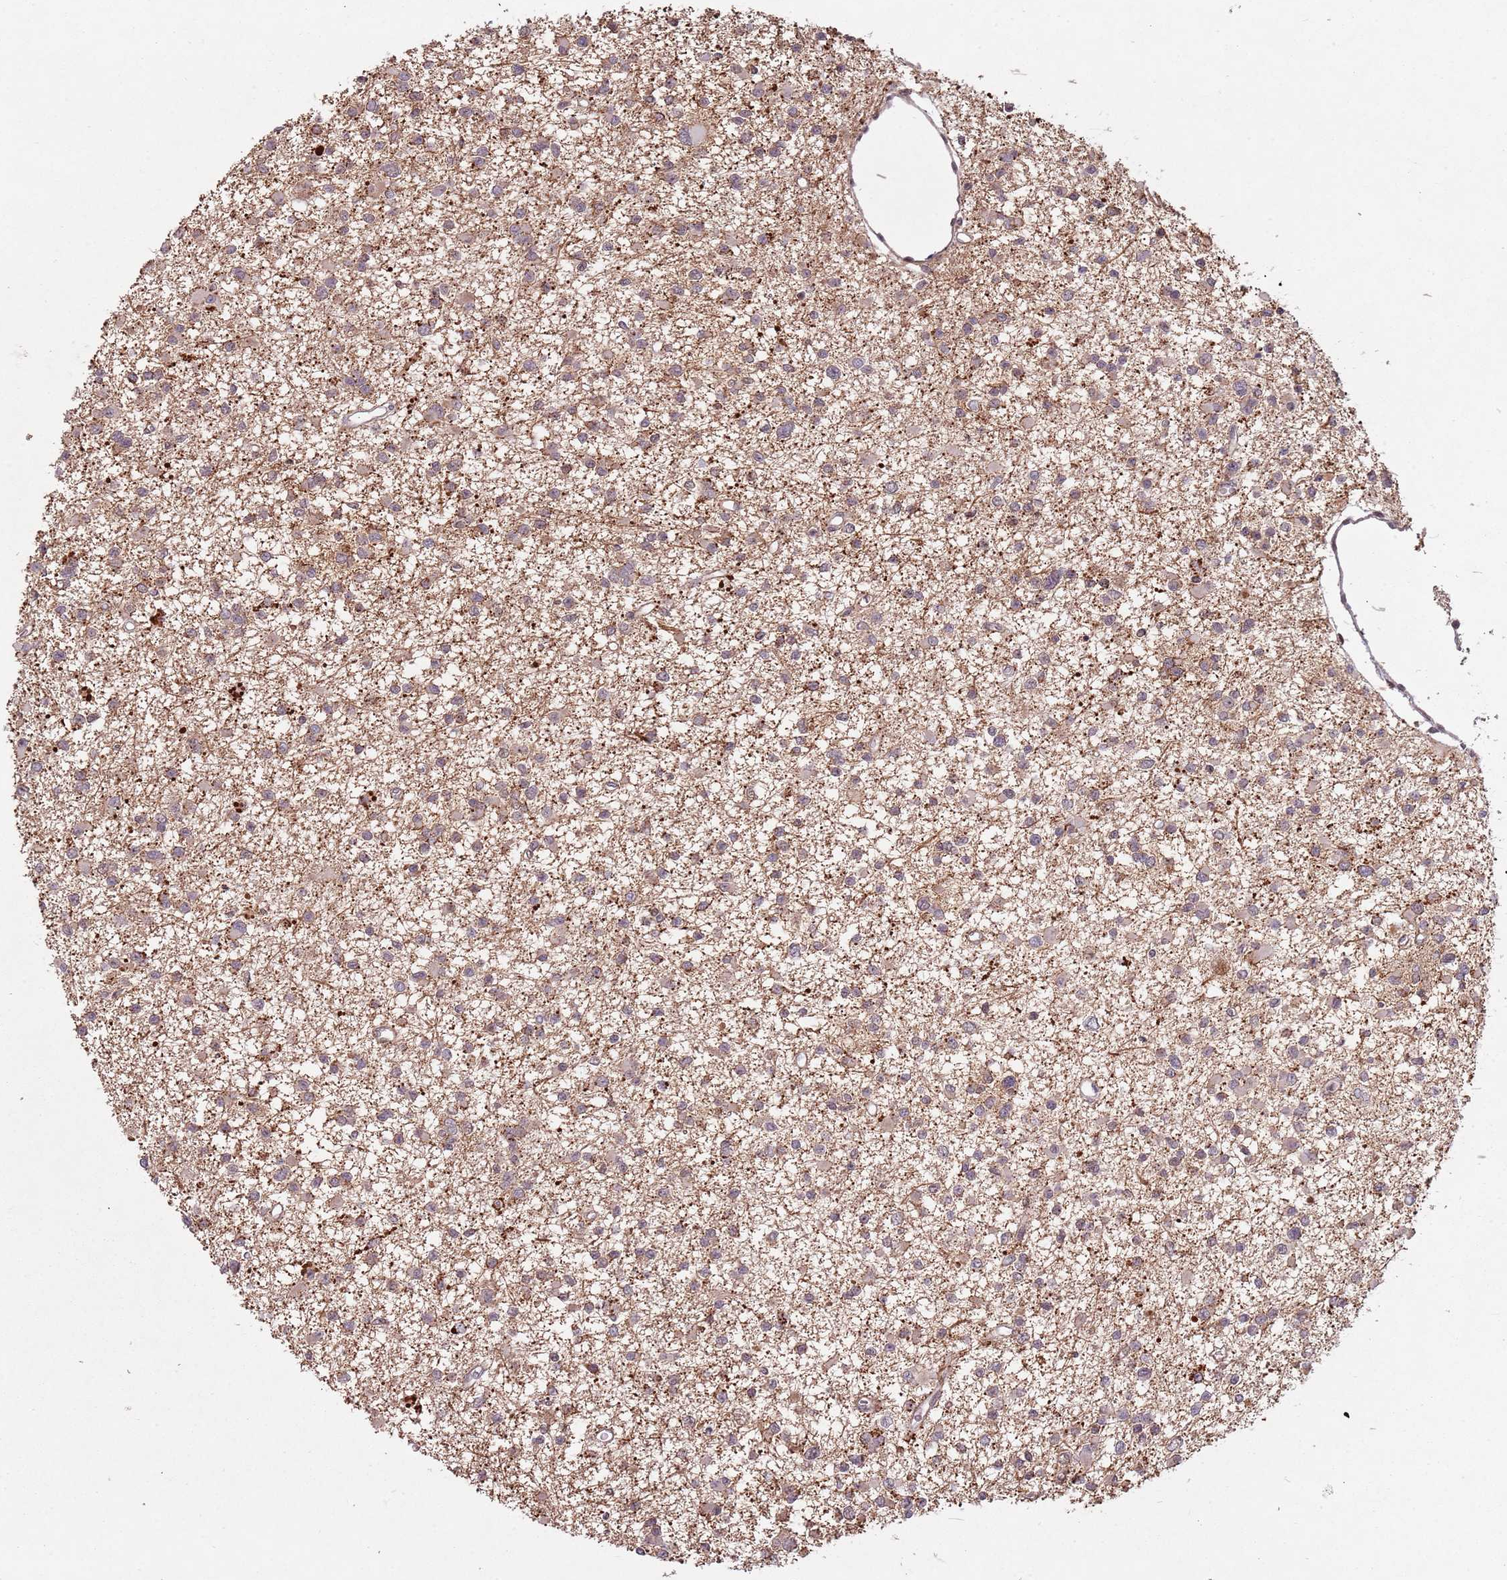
{"staining": {"intensity": "weak", "quantity": "25%-75%", "location": "cytoplasmic/membranous"}, "tissue": "glioma", "cell_type": "Tumor cells", "image_type": "cancer", "snomed": [{"axis": "morphology", "description": "Glioma, malignant, Low grade"}, {"axis": "topography", "description": "Brain"}], "caption": "Human malignant glioma (low-grade) stained with a protein marker displays weak staining in tumor cells.", "gene": "SUDS3", "patient": {"sex": "female", "age": 22}}